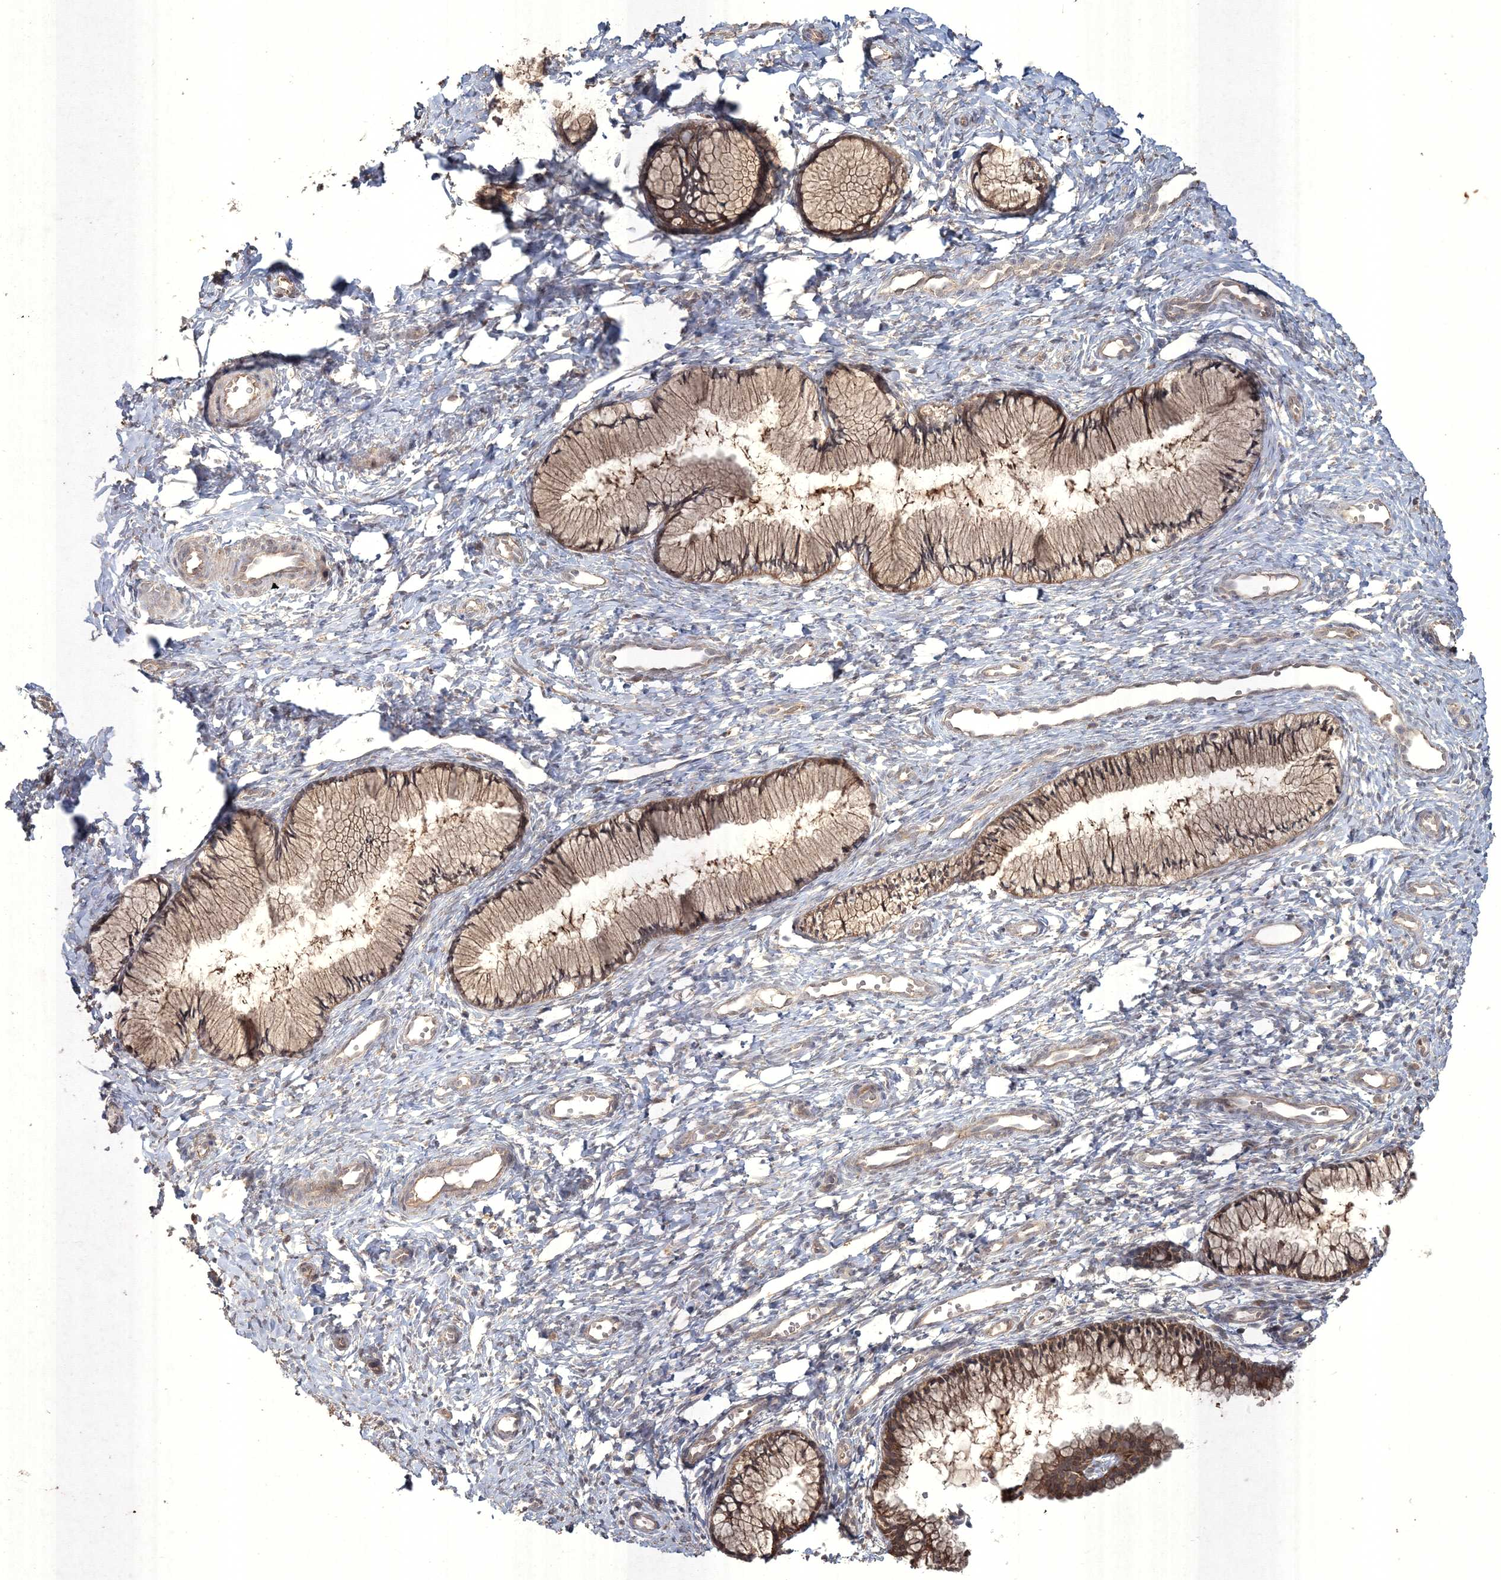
{"staining": {"intensity": "moderate", "quantity": ">75%", "location": "cytoplasmic/membranous"}, "tissue": "cervix", "cell_type": "Glandular cells", "image_type": "normal", "snomed": [{"axis": "morphology", "description": "Normal tissue, NOS"}, {"axis": "topography", "description": "Cervix"}], "caption": "This histopathology image shows immunohistochemistry (IHC) staining of unremarkable human cervix, with medium moderate cytoplasmic/membranous positivity in about >75% of glandular cells.", "gene": "SPRY1", "patient": {"sex": "female", "age": 27}}